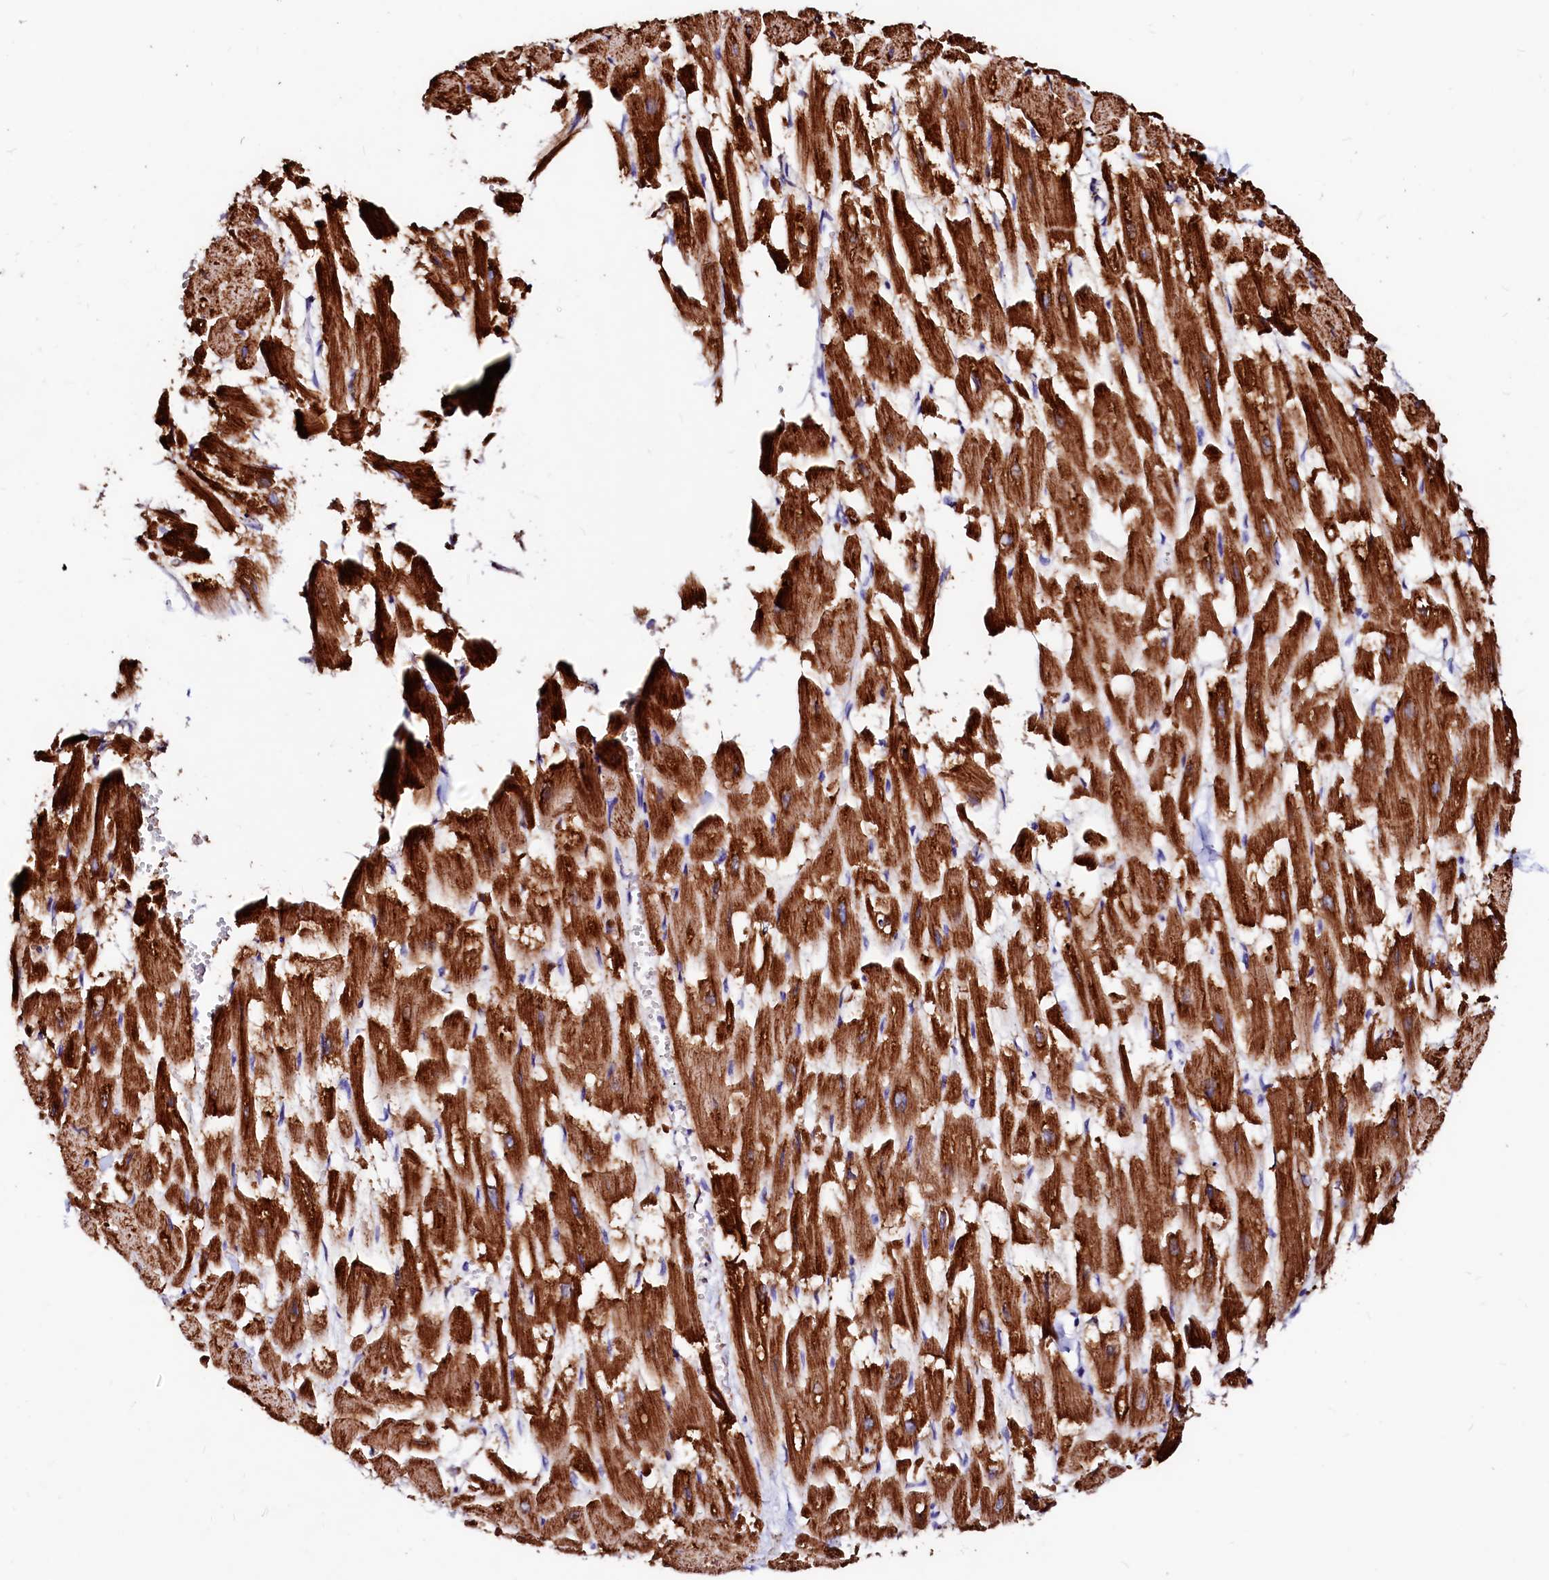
{"staining": {"intensity": "strong", "quantity": ">75%", "location": "cytoplasmic/membranous"}, "tissue": "heart muscle", "cell_type": "Cardiomyocytes", "image_type": "normal", "snomed": [{"axis": "morphology", "description": "Normal tissue, NOS"}, {"axis": "topography", "description": "Heart"}], "caption": "High-power microscopy captured an IHC micrograph of benign heart muscle, revealing strong cytoplasmic/membranous expression in about >75% of cardiomyocytes.", "gene": "MAOB", "patient": {"sex": "male", "age": 54}}